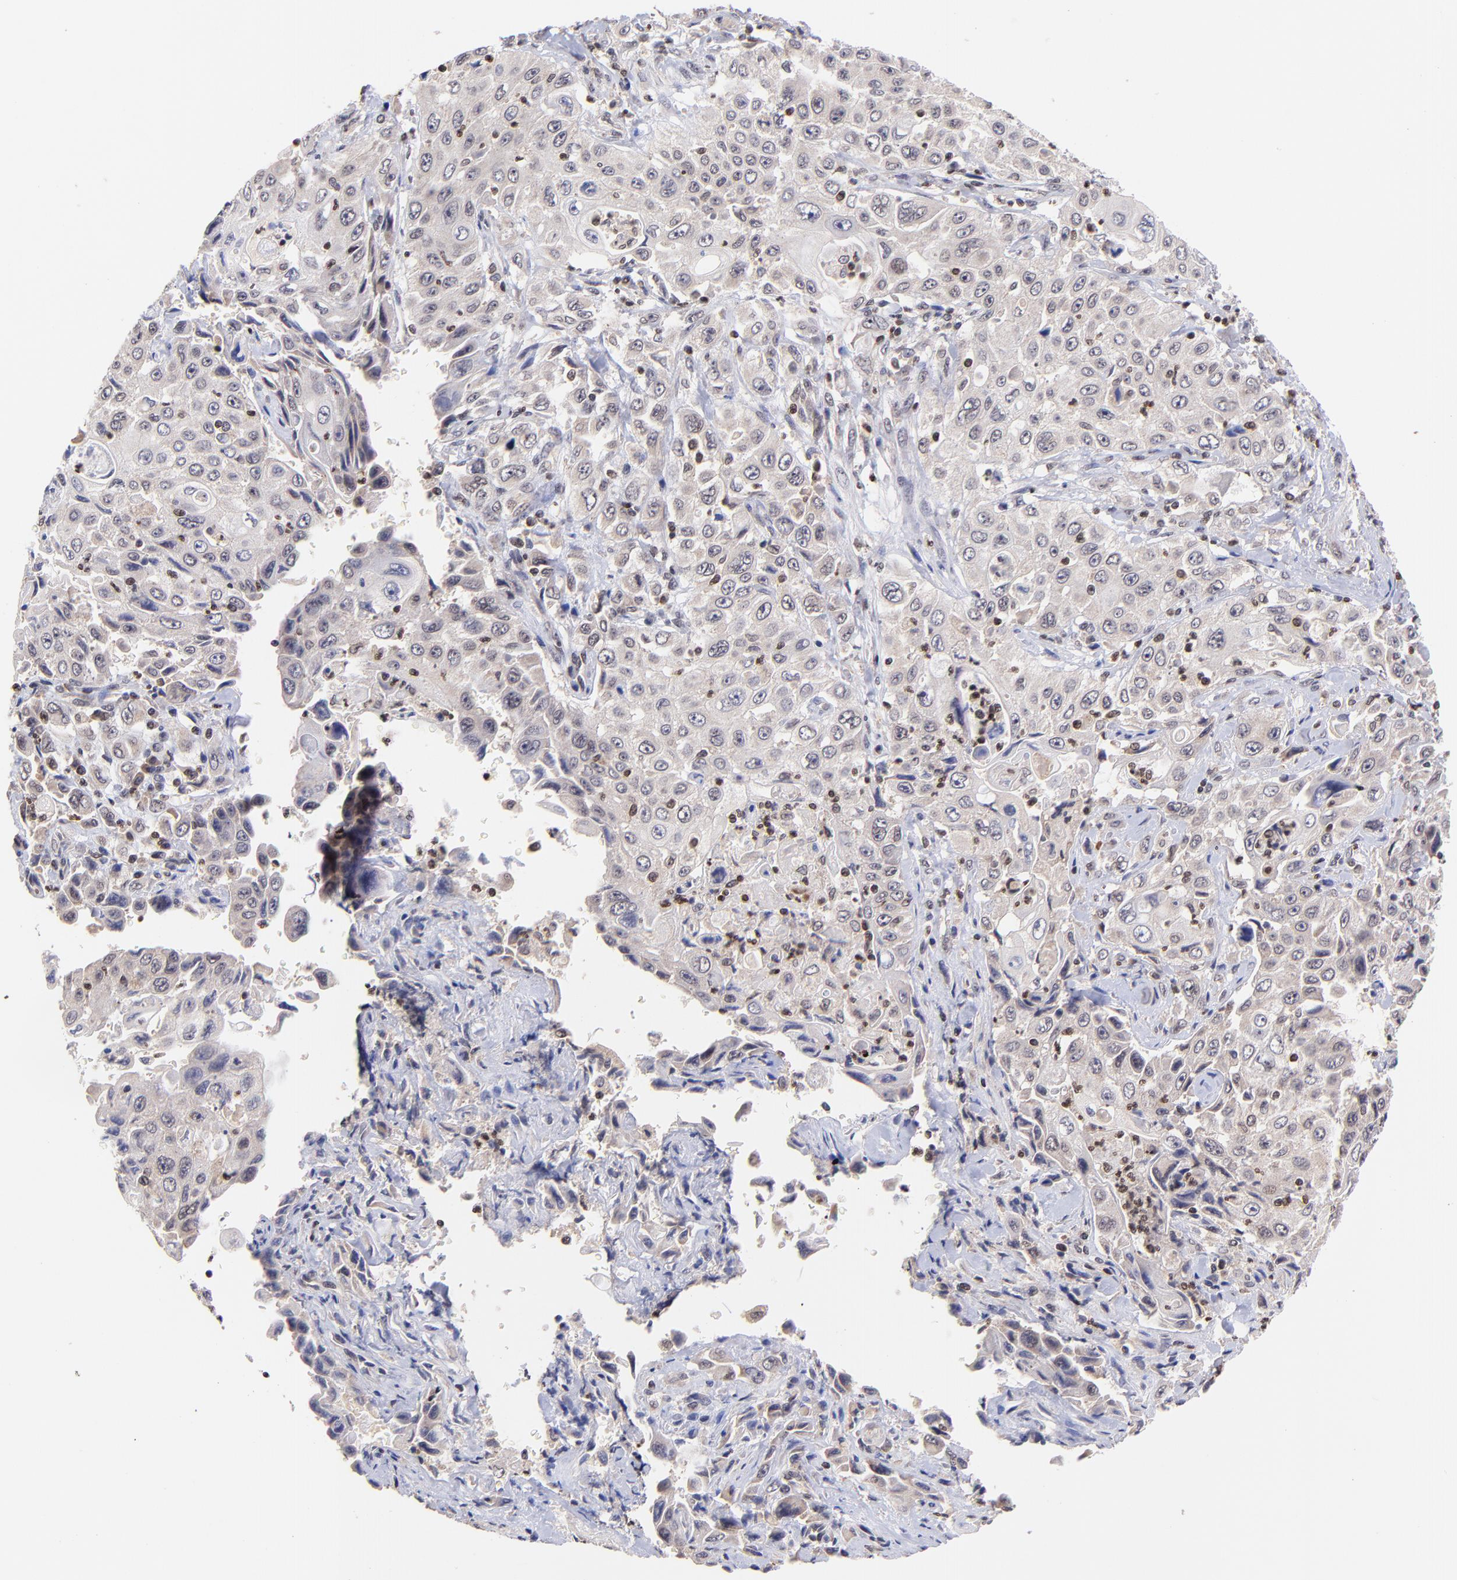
{"staining": {"intensity": "weak", "quantity": ">75%", "location": "cytoplasmic/membranous"}, "tissue": "pancreatic cancer", "cell_type": "Tumor cells", "image_type": "cancer", "snomed": [{"axis": "morphology", "description": "Adenocarcinoma, NOS"}, {"axis": "topography", "description": "Pancreas"}], "caption": "This is a micrograph of immunohistochemistry (IHC) staining of pancreatic adenocarcinoma, which shows weak positivity in the cytoplasmic/membranous of tumor cells.", "gene": "WDR25", "patient": {"sex": "male", "age": 70}}